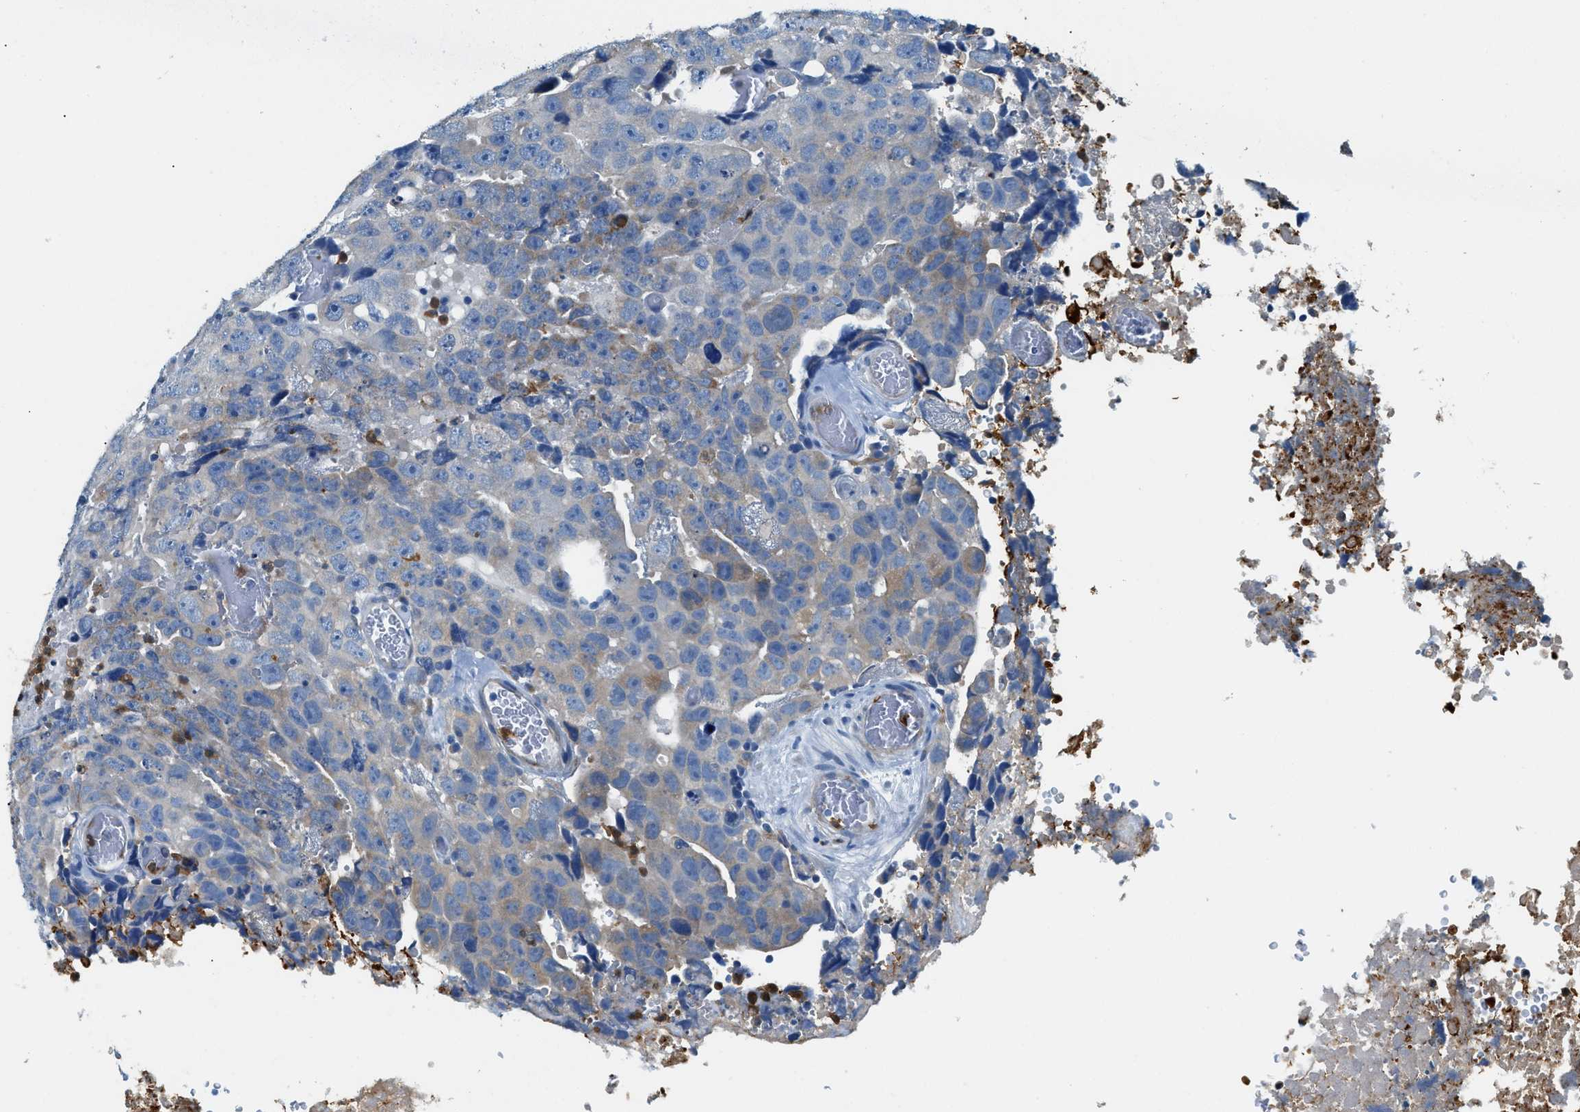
{"staining": {"intensity": "weak", "quantity": "25%-75%", "location": "cytoplasmic/membranous"}, "tissue": "testis cancer", "cell_type": "Tumor cells", "image_type": "cancer", "snomed": [{"axis": "morphology", "description": "Necrosis, NOS"}, {"axis": "morphology", "description": "Carcinoma, Embryonal, NOS"}, {"axis": "topography", "description": "Testis"}], "caption": "Weak cytoplasmic/membranous protein positivity is appreciated in about 25%-75% of tumor cells in testis cancer.", "gene": "ZDHHC13", "patient": {"sex": "male", "age": 19}}